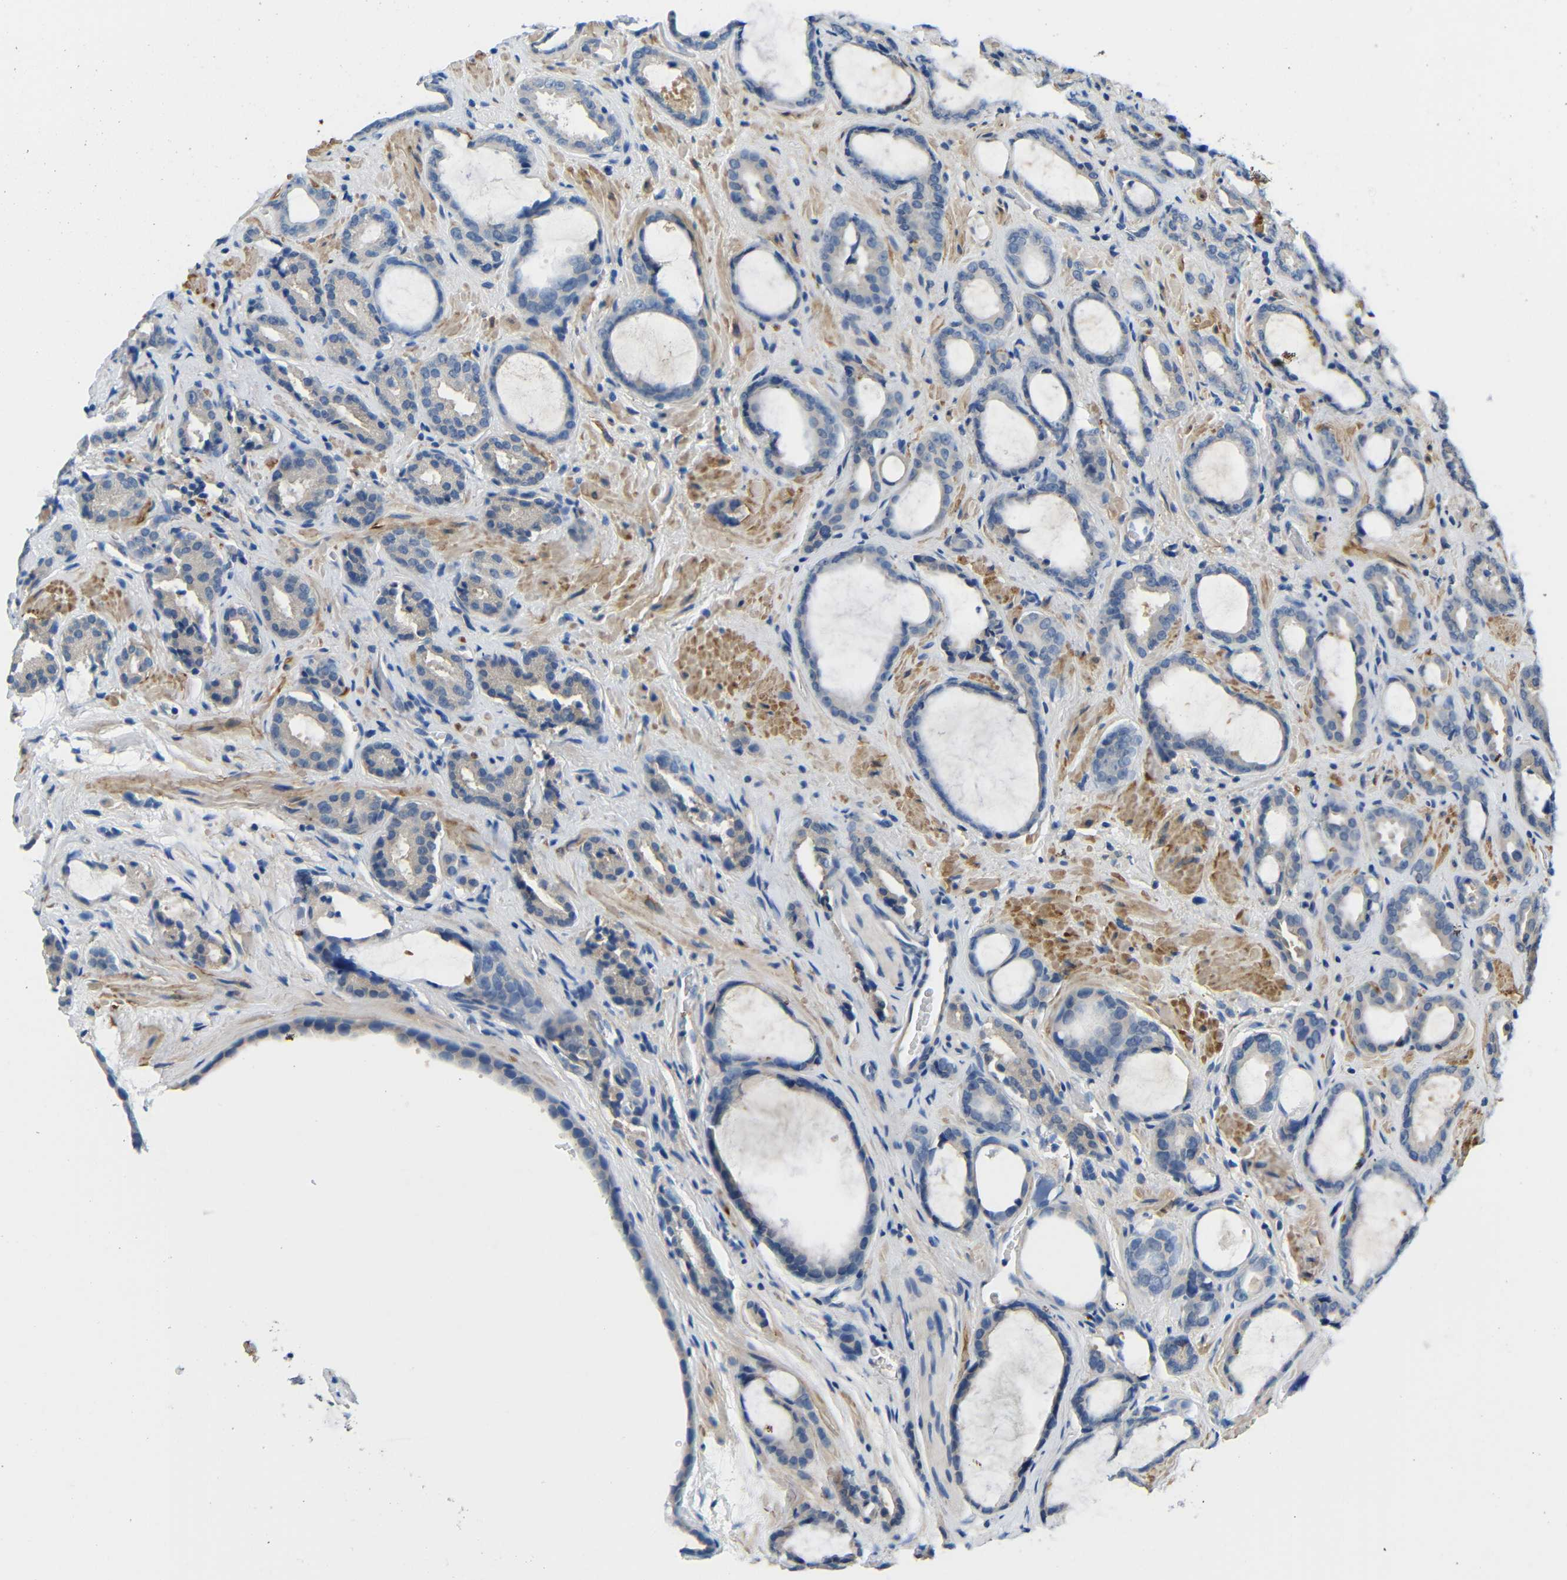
{"staining": {"intensity": "negative", "quantity": "none", "location": "none"}, "tissue": "prostate cancer", "cell_type": "Tumor cells", "image_type": "cancer", "snomed": [{"axis": "morphology", "description": "Adenocarcinoma, Low grade"}, {"axis": "topography", "description": "Prostate"}], "caption": "There is no significant staining in tumor cells of prostate cancer.", "gene": "NEGR1", "patient": {"sex": "male", "age": 60}}